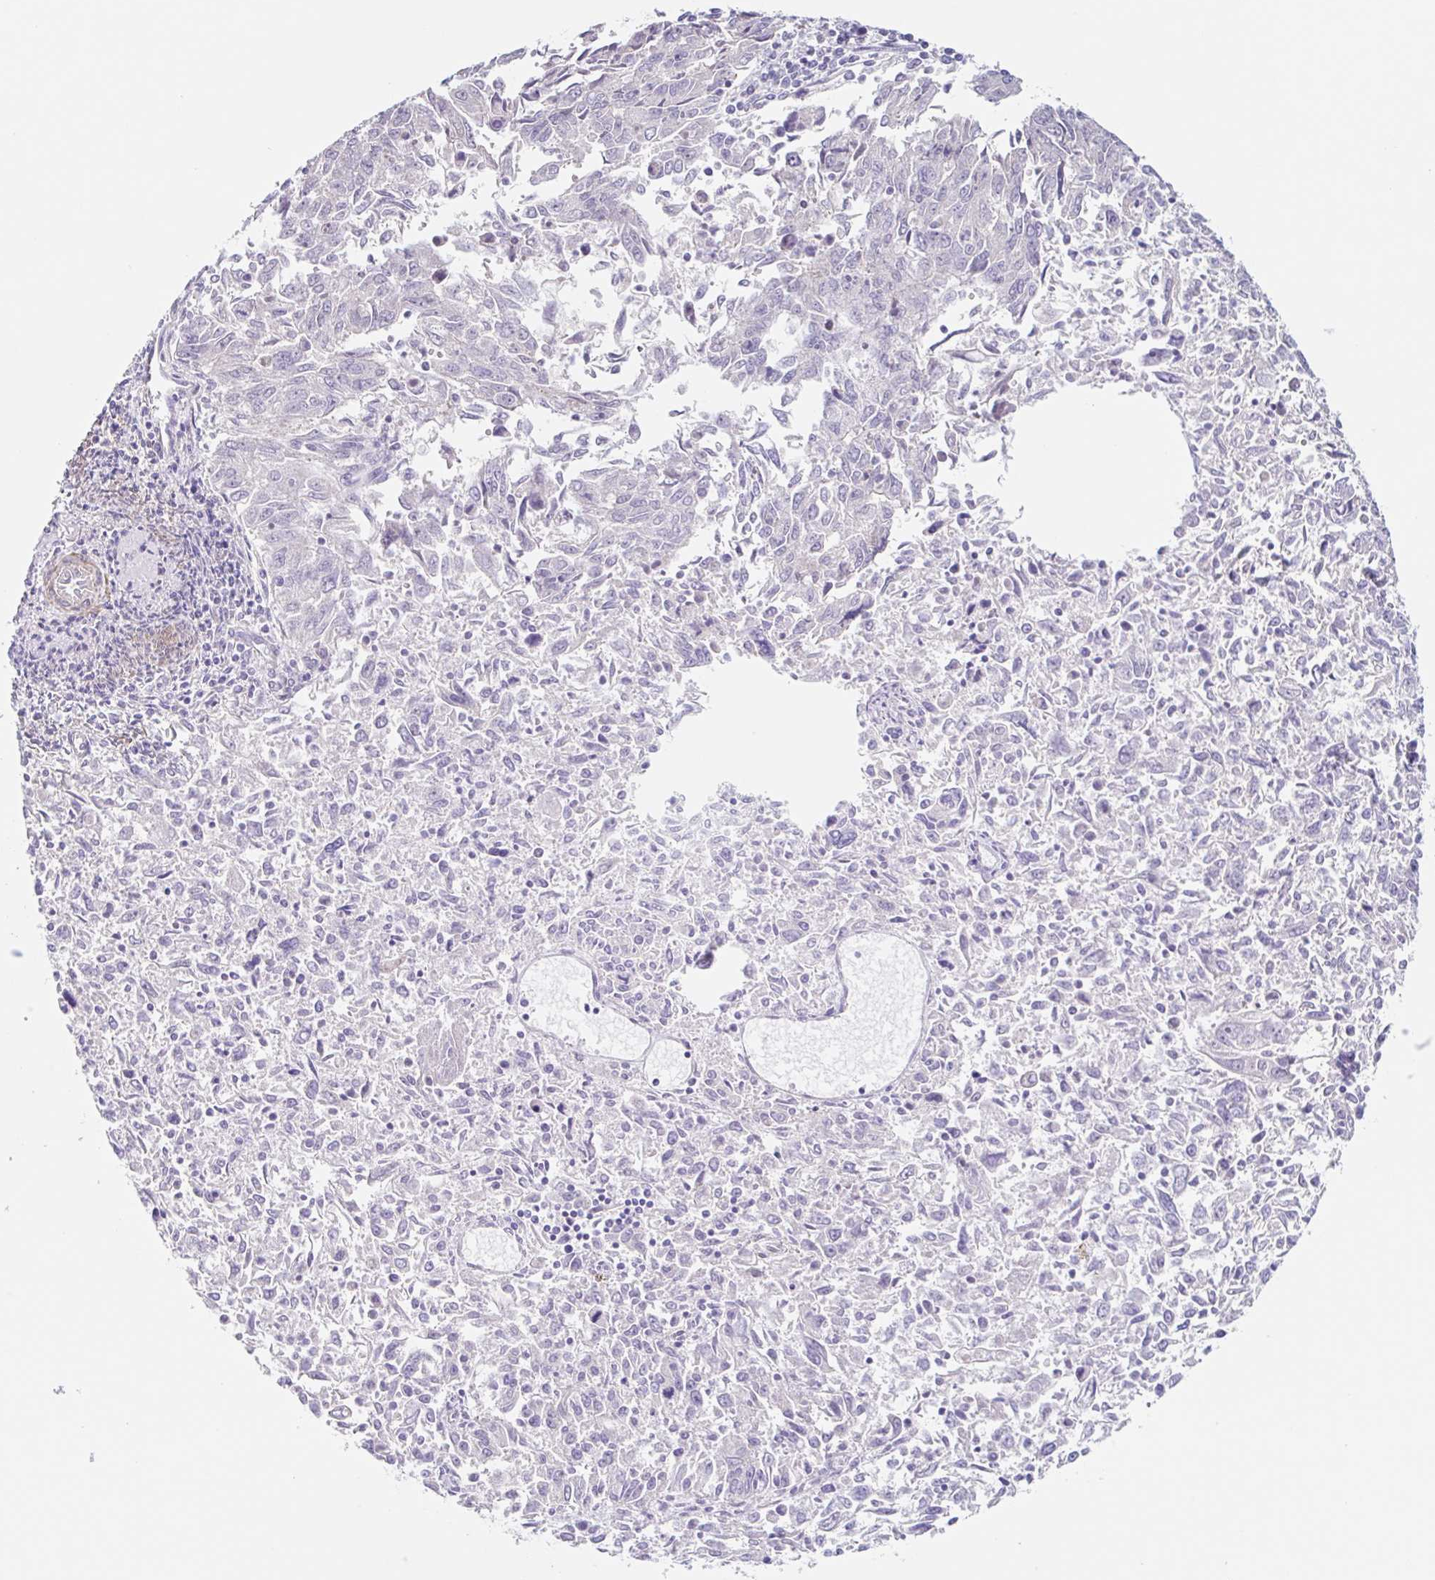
{"staining": {"intensity": "negative", "quantity": "none", "location": "none"}, "tissue": "endometrial cancer", "cell_type": "Tumor cells", "image_type": "cancer", "snomed": [{"axis": "morphology", "description": "Adenocarcinoma, NOS"}, {"axis": "topography", "description": "Endometrium"}], "caption": "Endometrial adenocarcinoma was stained to show a protein in brown. There is no significant staining in tumor cells.", "gene": "DCAF17", "patient": {"sex": "female", "age": 42}}